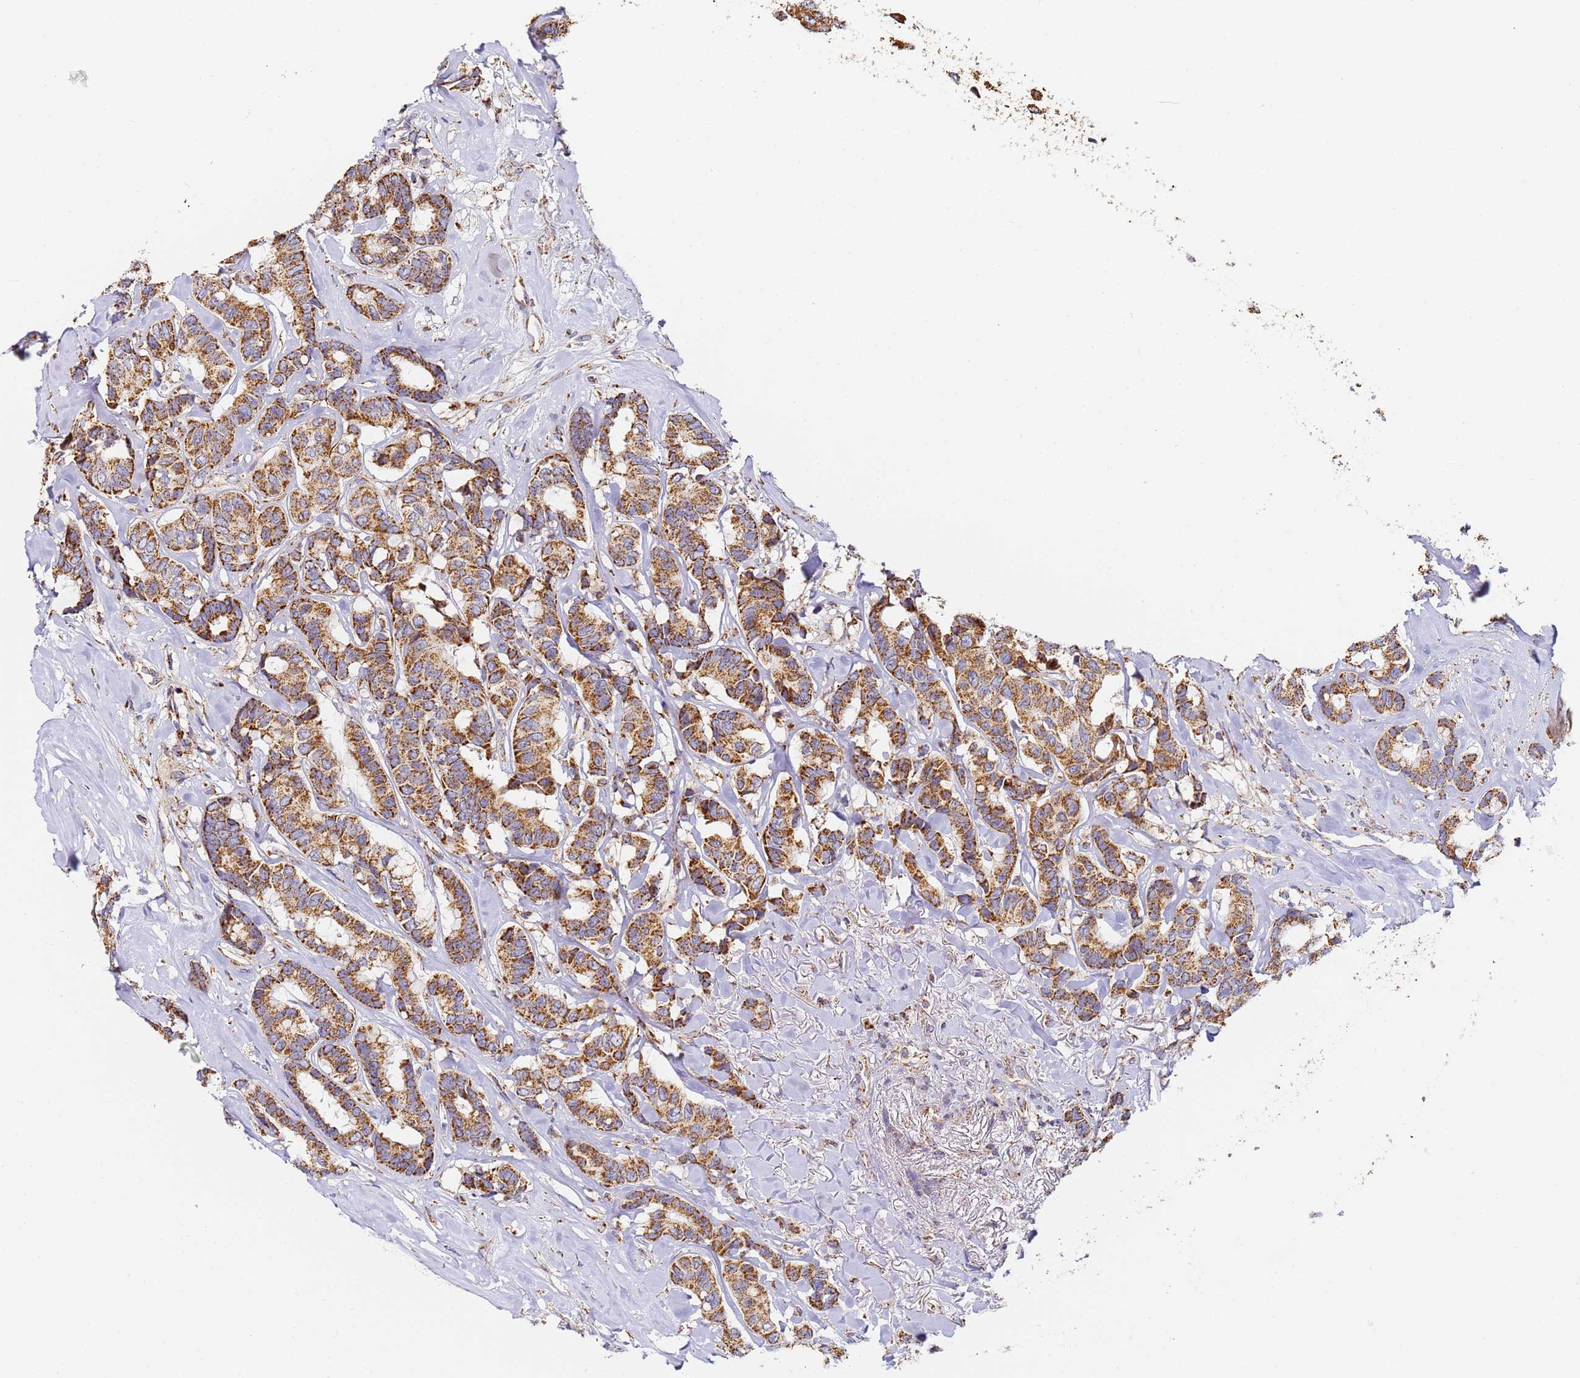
{"staining": {"intensity": "strong", "quantity": ">75%", "location": "cytoplasmic/membranous"}, "tissue": "breast cancer", "cell_type": "Tumor cells", "image_type": "cancer", "snomed": [{"axis": "morphology", "description": "Duct carcinoma"}, {"axis": "topography", "description": "Breast"}], "caption": "Breast cancer (infiltrating ductal carcinoma) stained for a protein shows strong cytoplasmic/membranous positivity in tumor cells.", "gene": "FRG2C", "patient": {"sex": "female", "age": 87}}